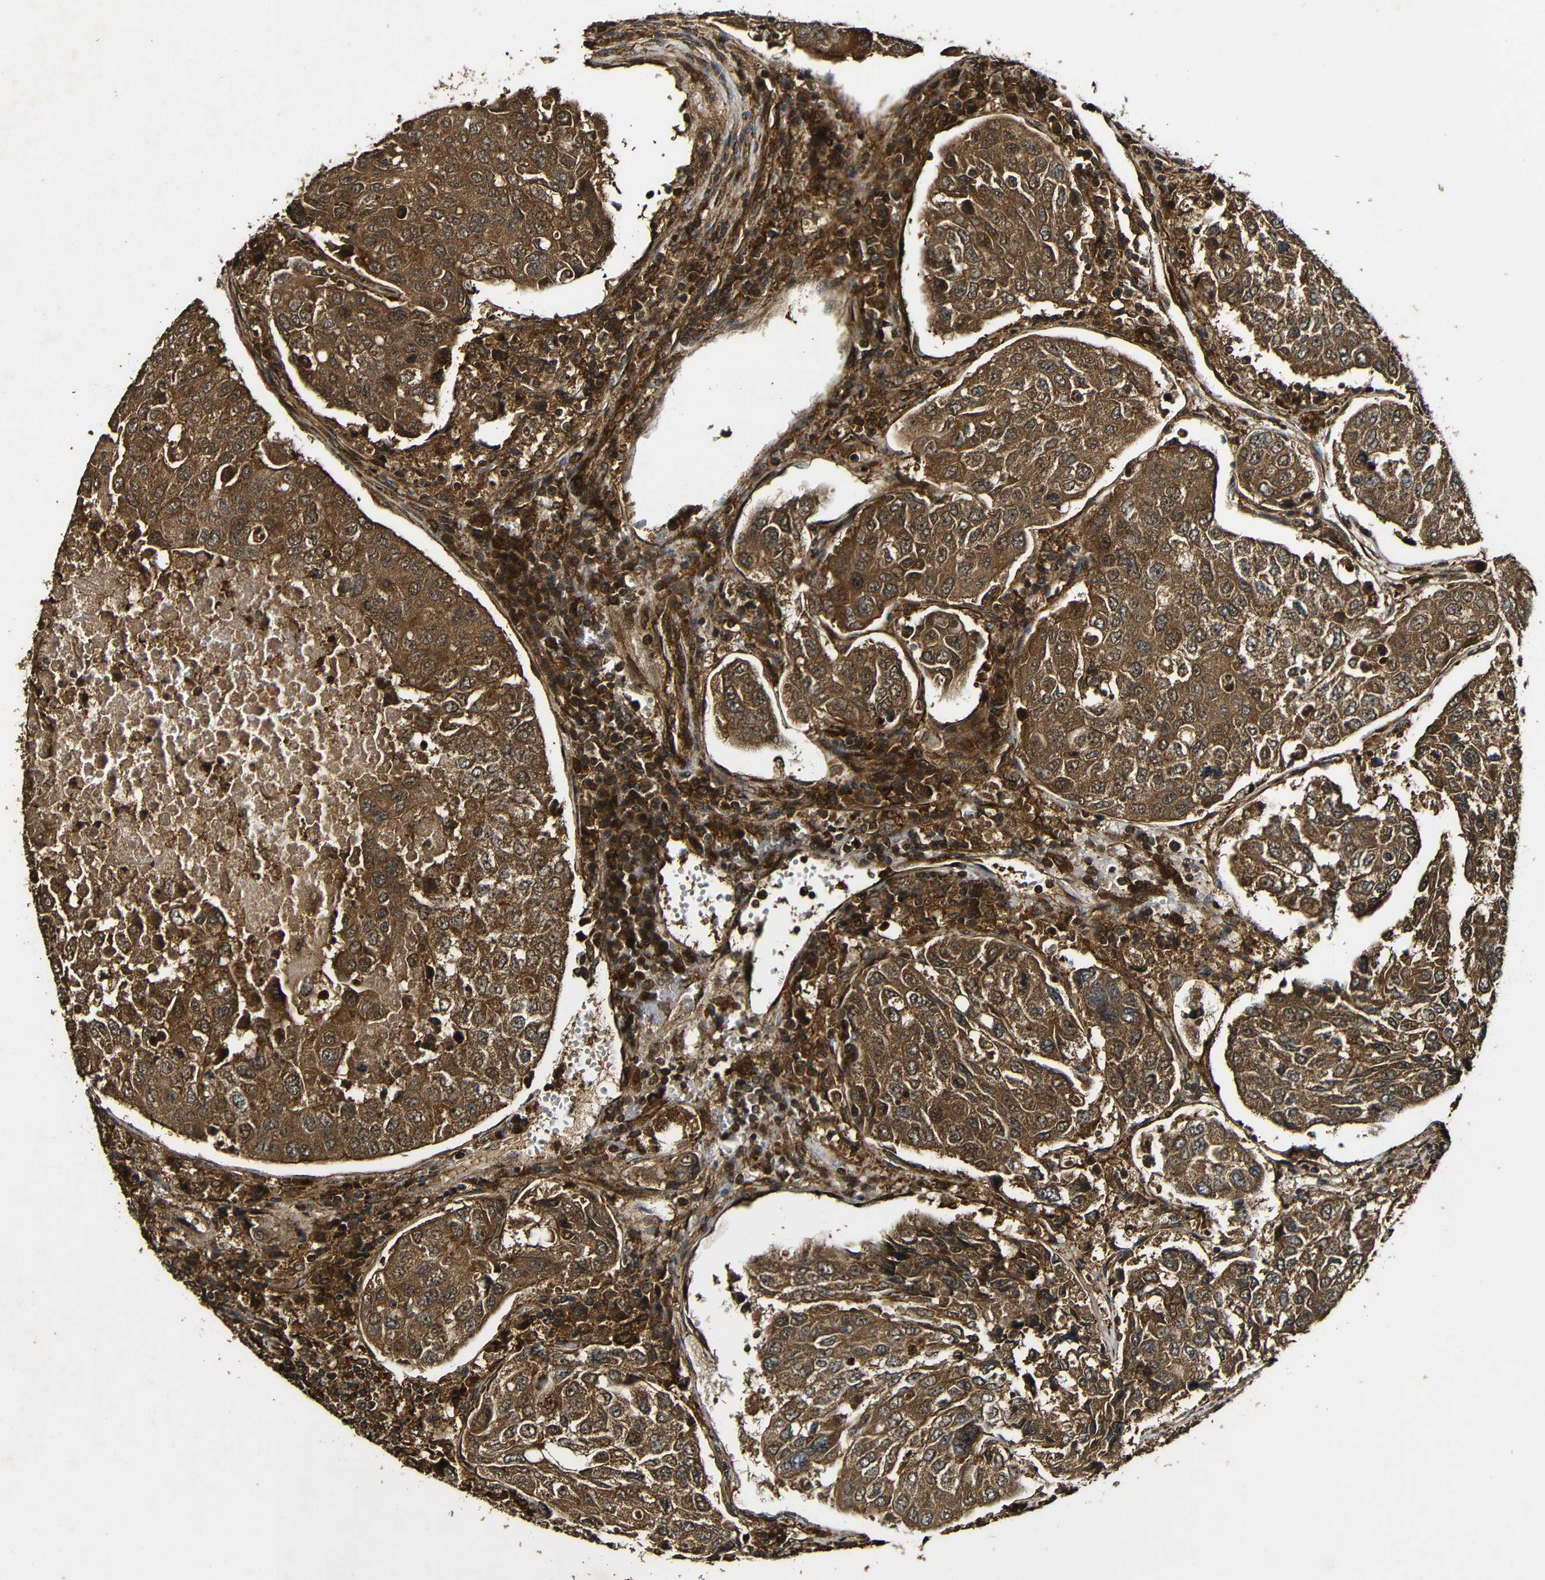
{"staining": {"intensity": "strong", "quantity": ">75%", "location": "cytoplasmic/membranous"}, "tissue": "urothelial cancer", "cell_type": "Tumor cells", "image_type": "cancer", "snomed": [{"axis": "morphology", "description": "Urothelial carcinoma, High grade"}, {"axis": "topography", "description": "Lymph node"}, {"axis": "topography", "description": "Urinary bladder"}], "caption": "High-magnification brightfield microscopy of high-grade urothelial carcinoma stained with DAB (brown) and counterstained with hematoxylin (blue). tumor cells exhibit strong cytoplasmic/membranous positivity is appreciated in approximately>75% of cells. Using DAB (brown) and hematoxylin (blue) stains, captured at high magnification using brightfield microscopy.", "gene": "CASP8", "patient": {"sex": "male", "age": 51}}